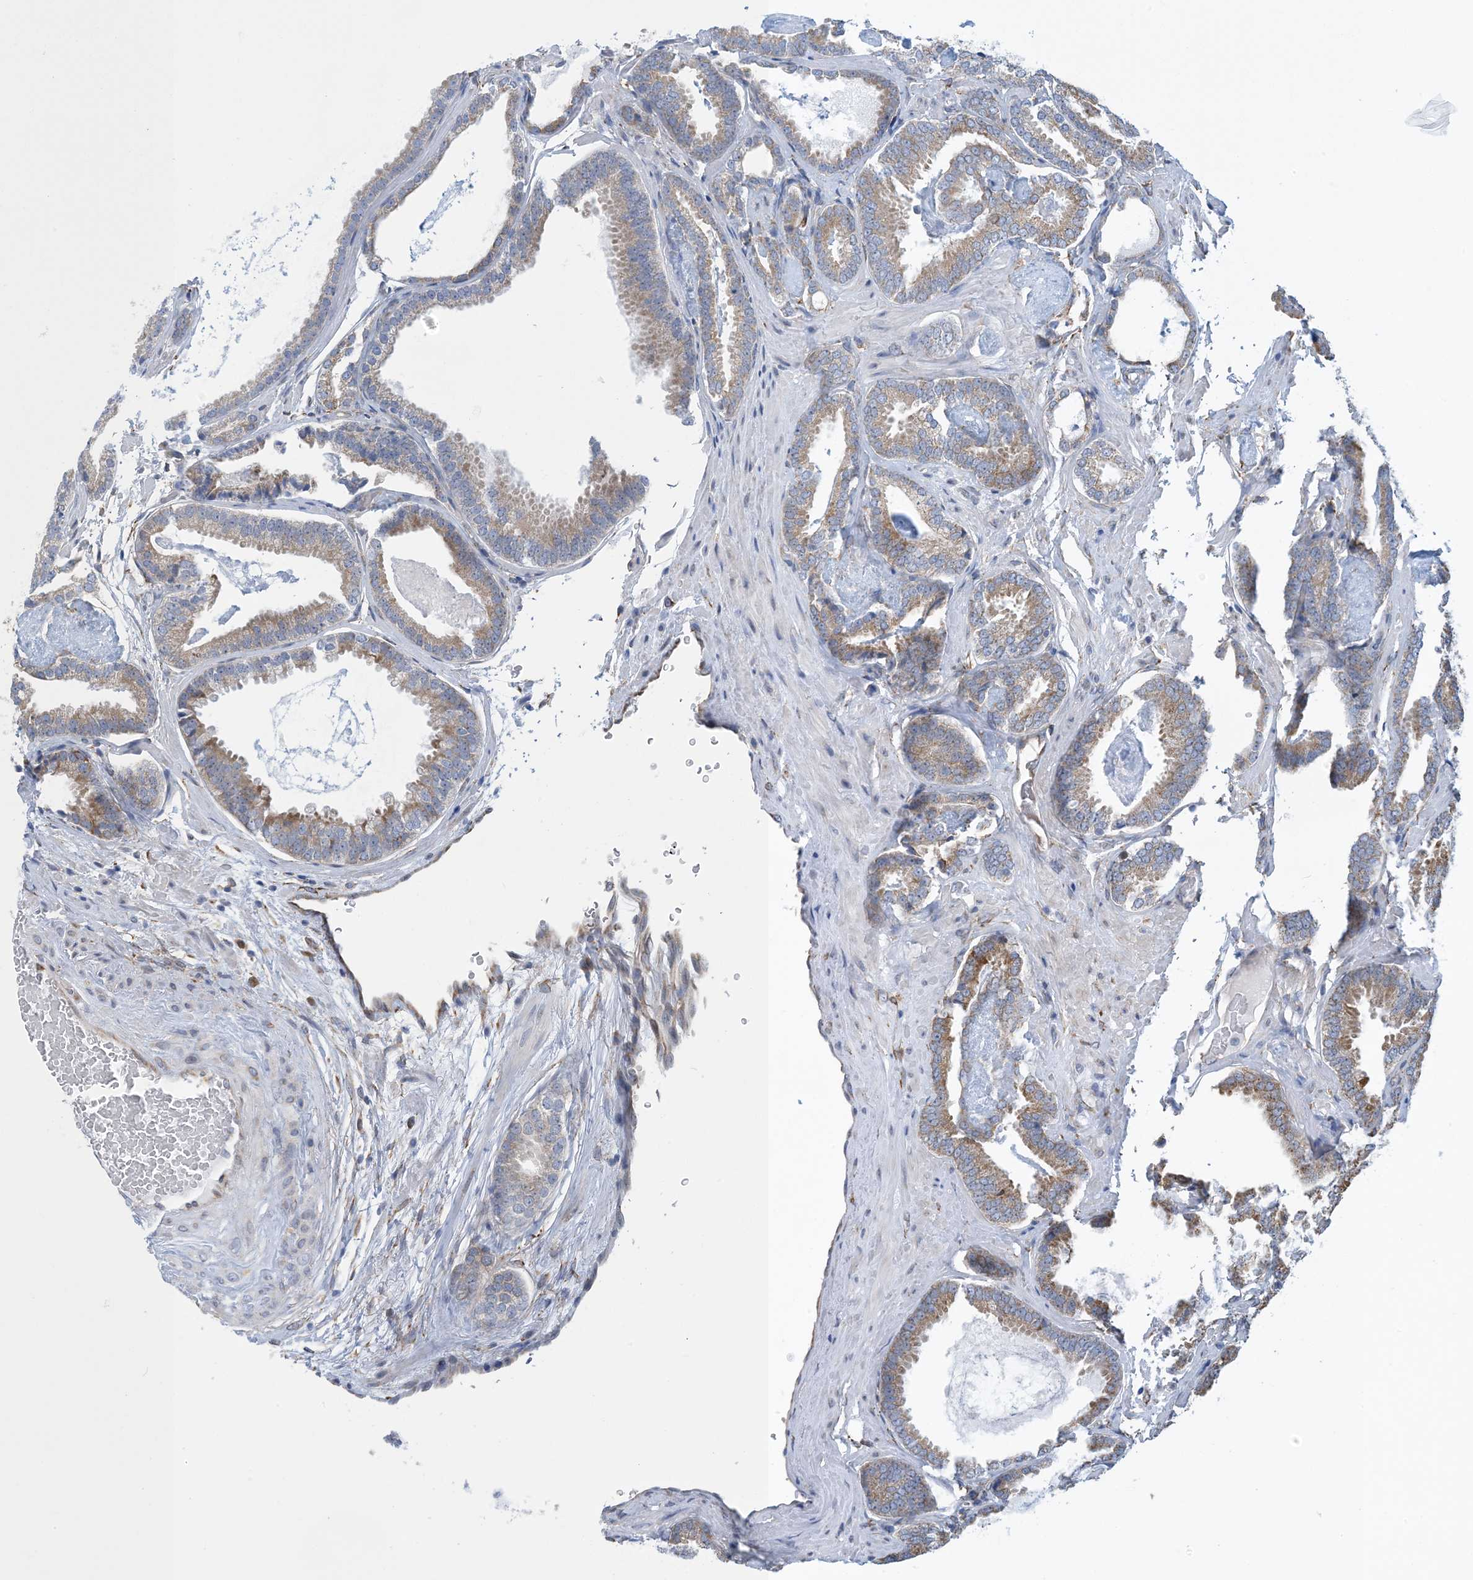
{"staining": {"intensity": "moderate", "quantity": ">75%", "location": "cytoplasmic/membranous"}, "tissue": "prostate cancer", "cell_type": "Tumor cells", "image_type": "cancer", "snomed": [{"axis": "morphology", "description": "Adenocarcinoma, Low grade"}, {"axis": "topography", "description": "Prostate"}], "caption": "The histopathology image shows staining of adenocarcinoma (low-grade) (prostate), revealing moderate cytoplasmic/membranous protein staining (brown color) within tumor cells.", "gene": "CCDC14", "patient": {"sex": "male", "age": 71}}